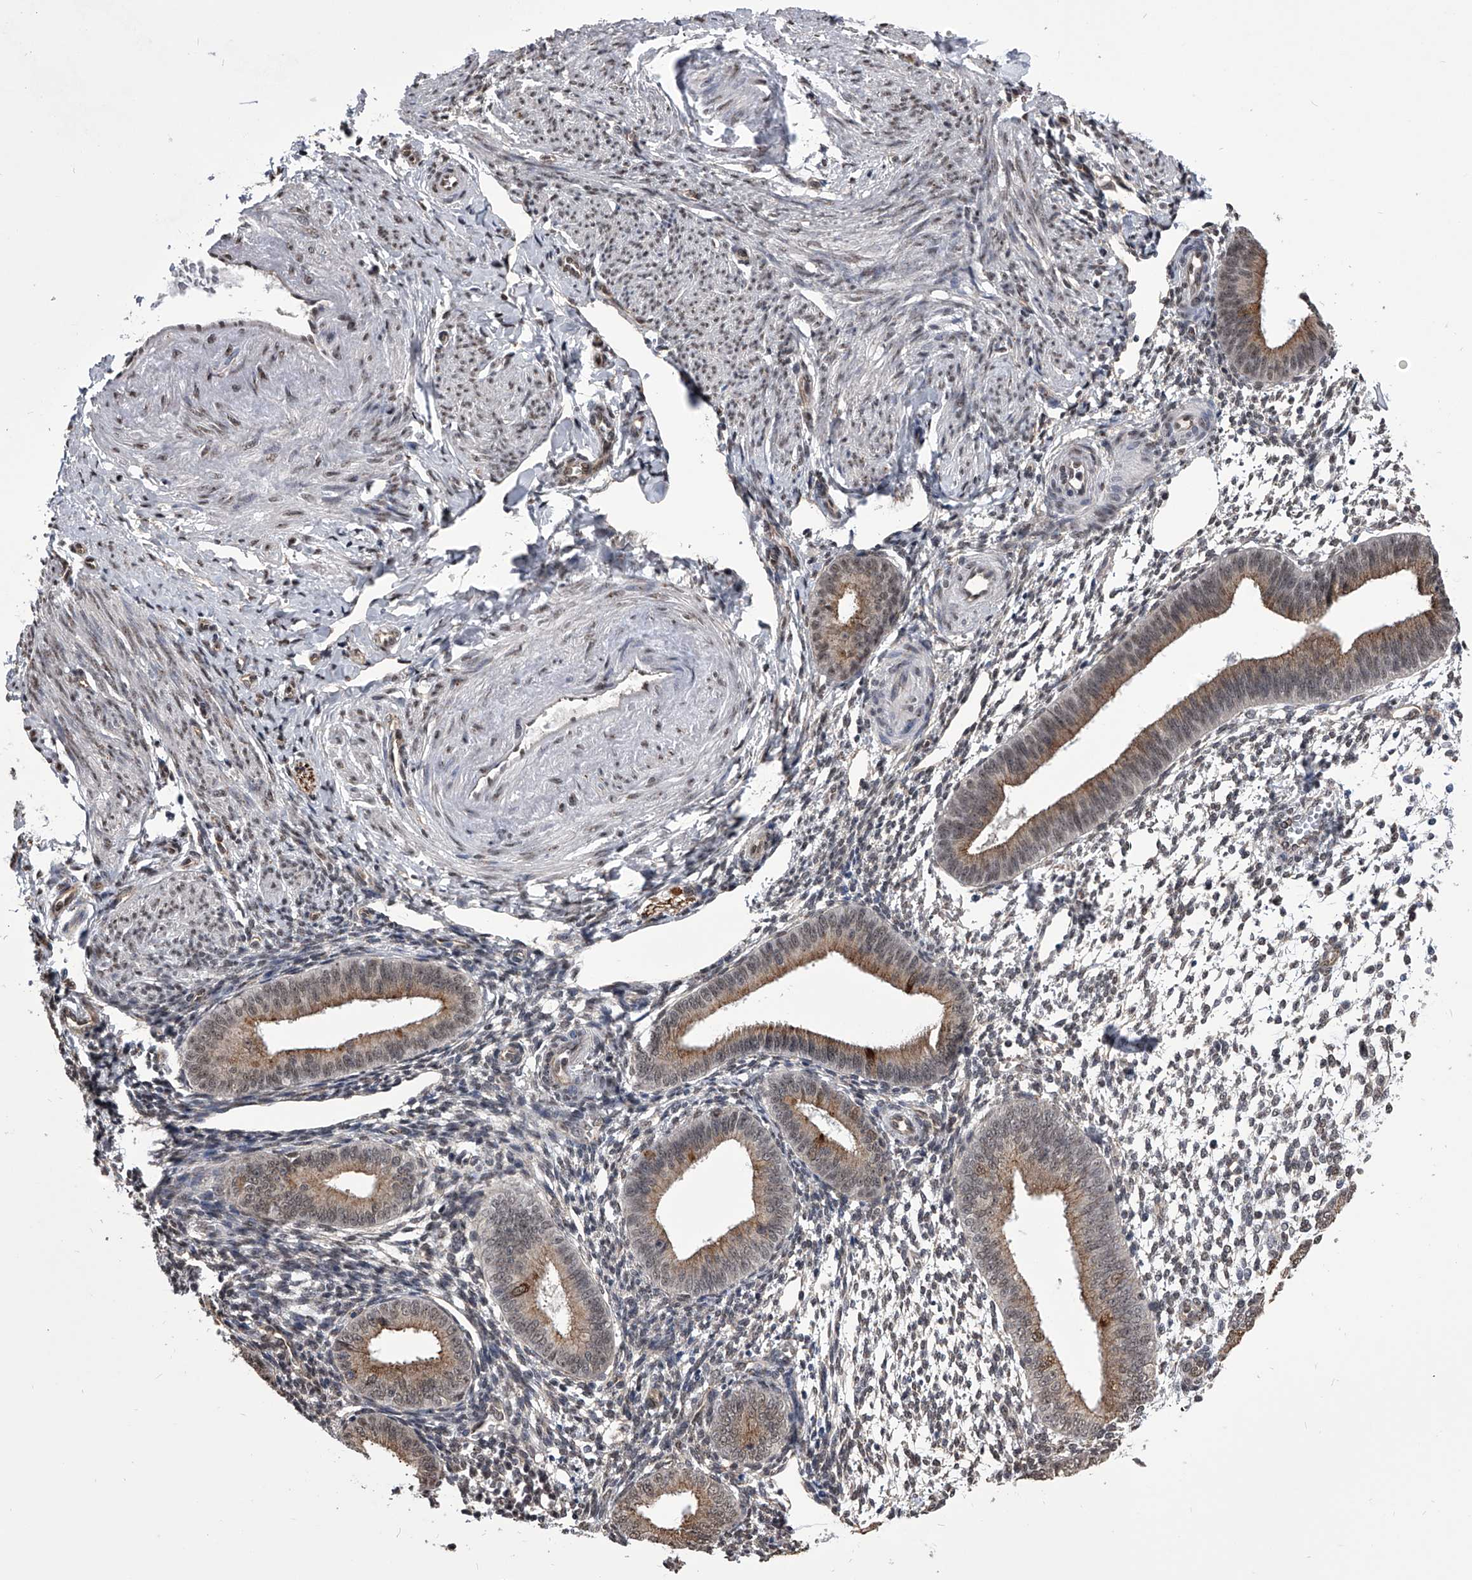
{"staining": {"intensity": "negative", "quantity": "none", "location": "none"}, "tissue": "endometrium", "cell_type": "Cells in endometrial stroma", "image_type": "normal", "snomed": [{"axis": "morphology", "description": "Normal tissue, NOS"}, {"axis": "topography", "description": "Uterus"}, {"axis": "topography", "description": "Endometrium"}], "caption": "DAB immunohistochemical staining of benign endometrium reveals no significant expression in cells in endometrial stroma.", "gene": "ZNF76", "patient": {"sex": "female", "age": 48}}